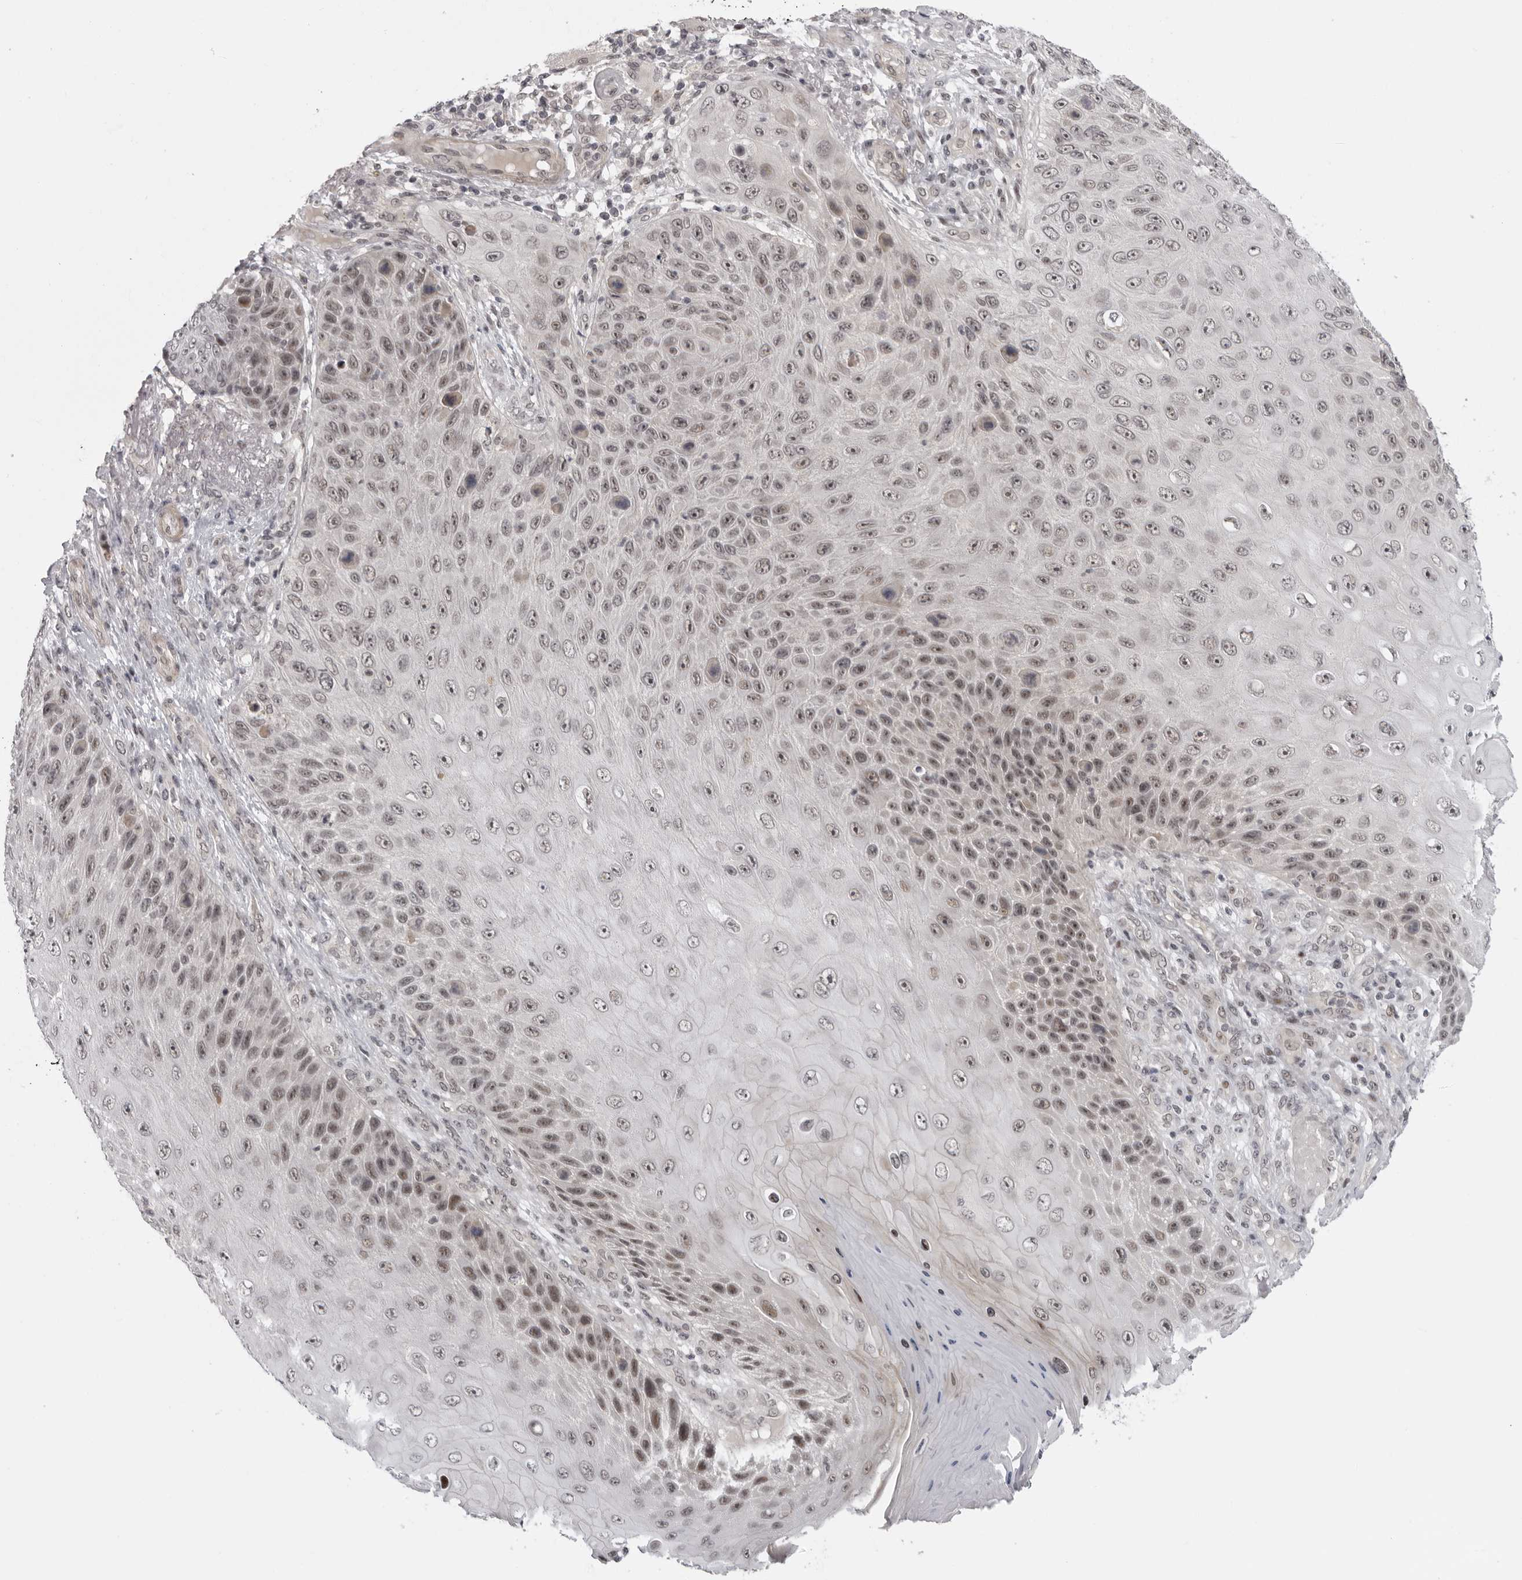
{"staining": {"intensity": "moderate", "quantity": ">75%", "location": "nuclear"}, "tissue": "skin cancer", "cell_type": "Tumor cells", "image_type": "cancer", "snomed": [{"axis": "morphology", "description": "Squamous cell carcinoma, NOS"}, {"axis": "topography", "description": "Skin"}], "caption": "High-power microscopy captured an IHC histopathology image of skin cancer (squamous cell carcinoma), revealing moderate nuclear staining in approximately >75% of tumor cells. Using DAB (brown) and hematoxylin (blue) stains, captured at high magnification using brightfield microscopy.", "gene": "ALPK2", "patient": {"sex": "female", "age": 88}}